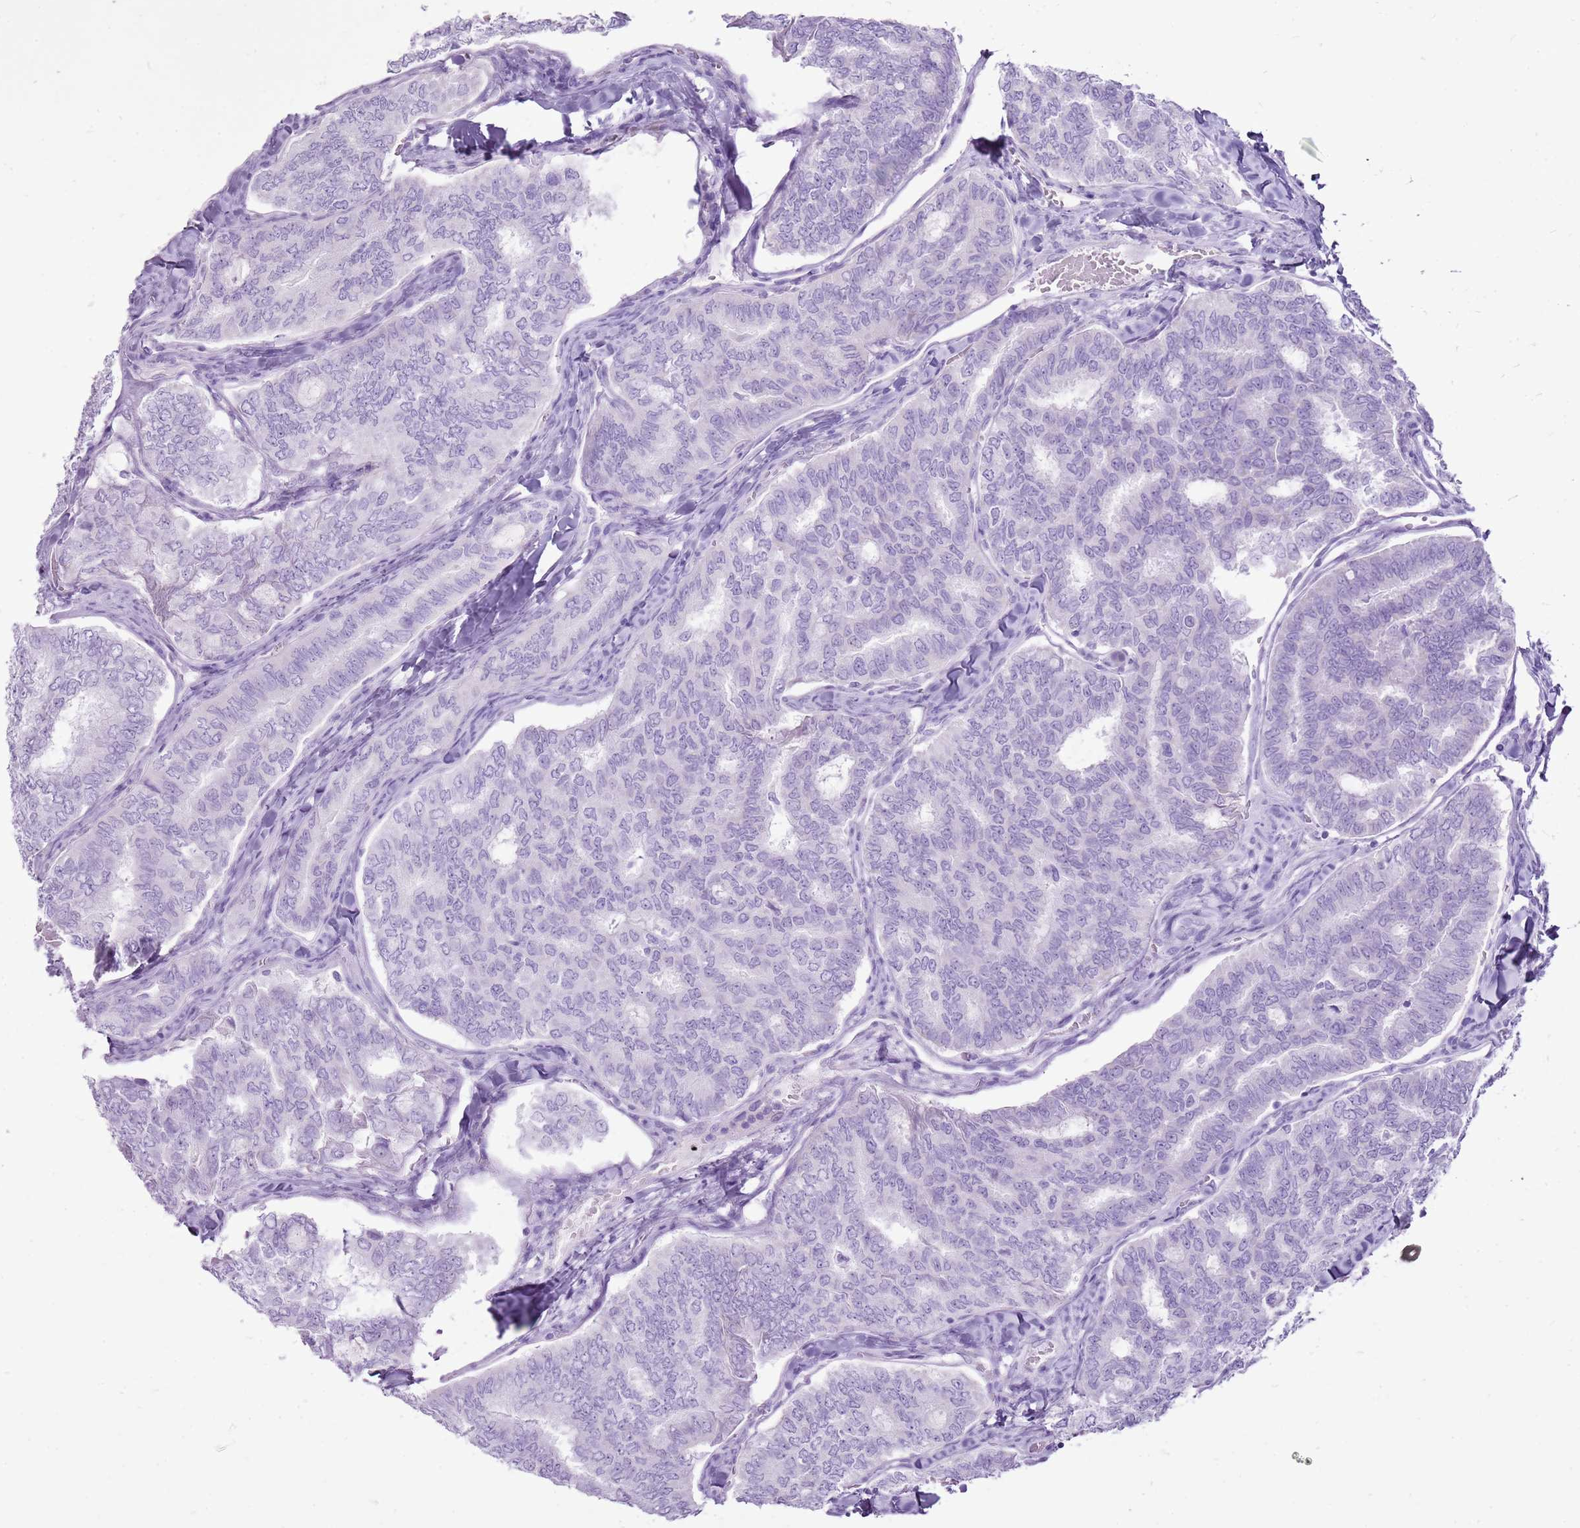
{"staining": {"intensity": "negative", "quantity": "none", "location": "none"}, "tissue": "thyroid cancer", "cell_type": "Tumor cells", "image_type": "cancer", "snomed": [{"axis": "morphology", "description": "Papillary adenocarcinoma, NOS"}, {"axis": "topography", "description": "Thyroid gland"}], "caption": "Immunohistochemistry (IHC) photomicrograph of papillary adenocarcinoma (thyroid) stained for a protein (brown), which demonstrates no positivity in tumor cells.", "gene": "CNFN", "patient": {"sex": "female", "age": 35}}